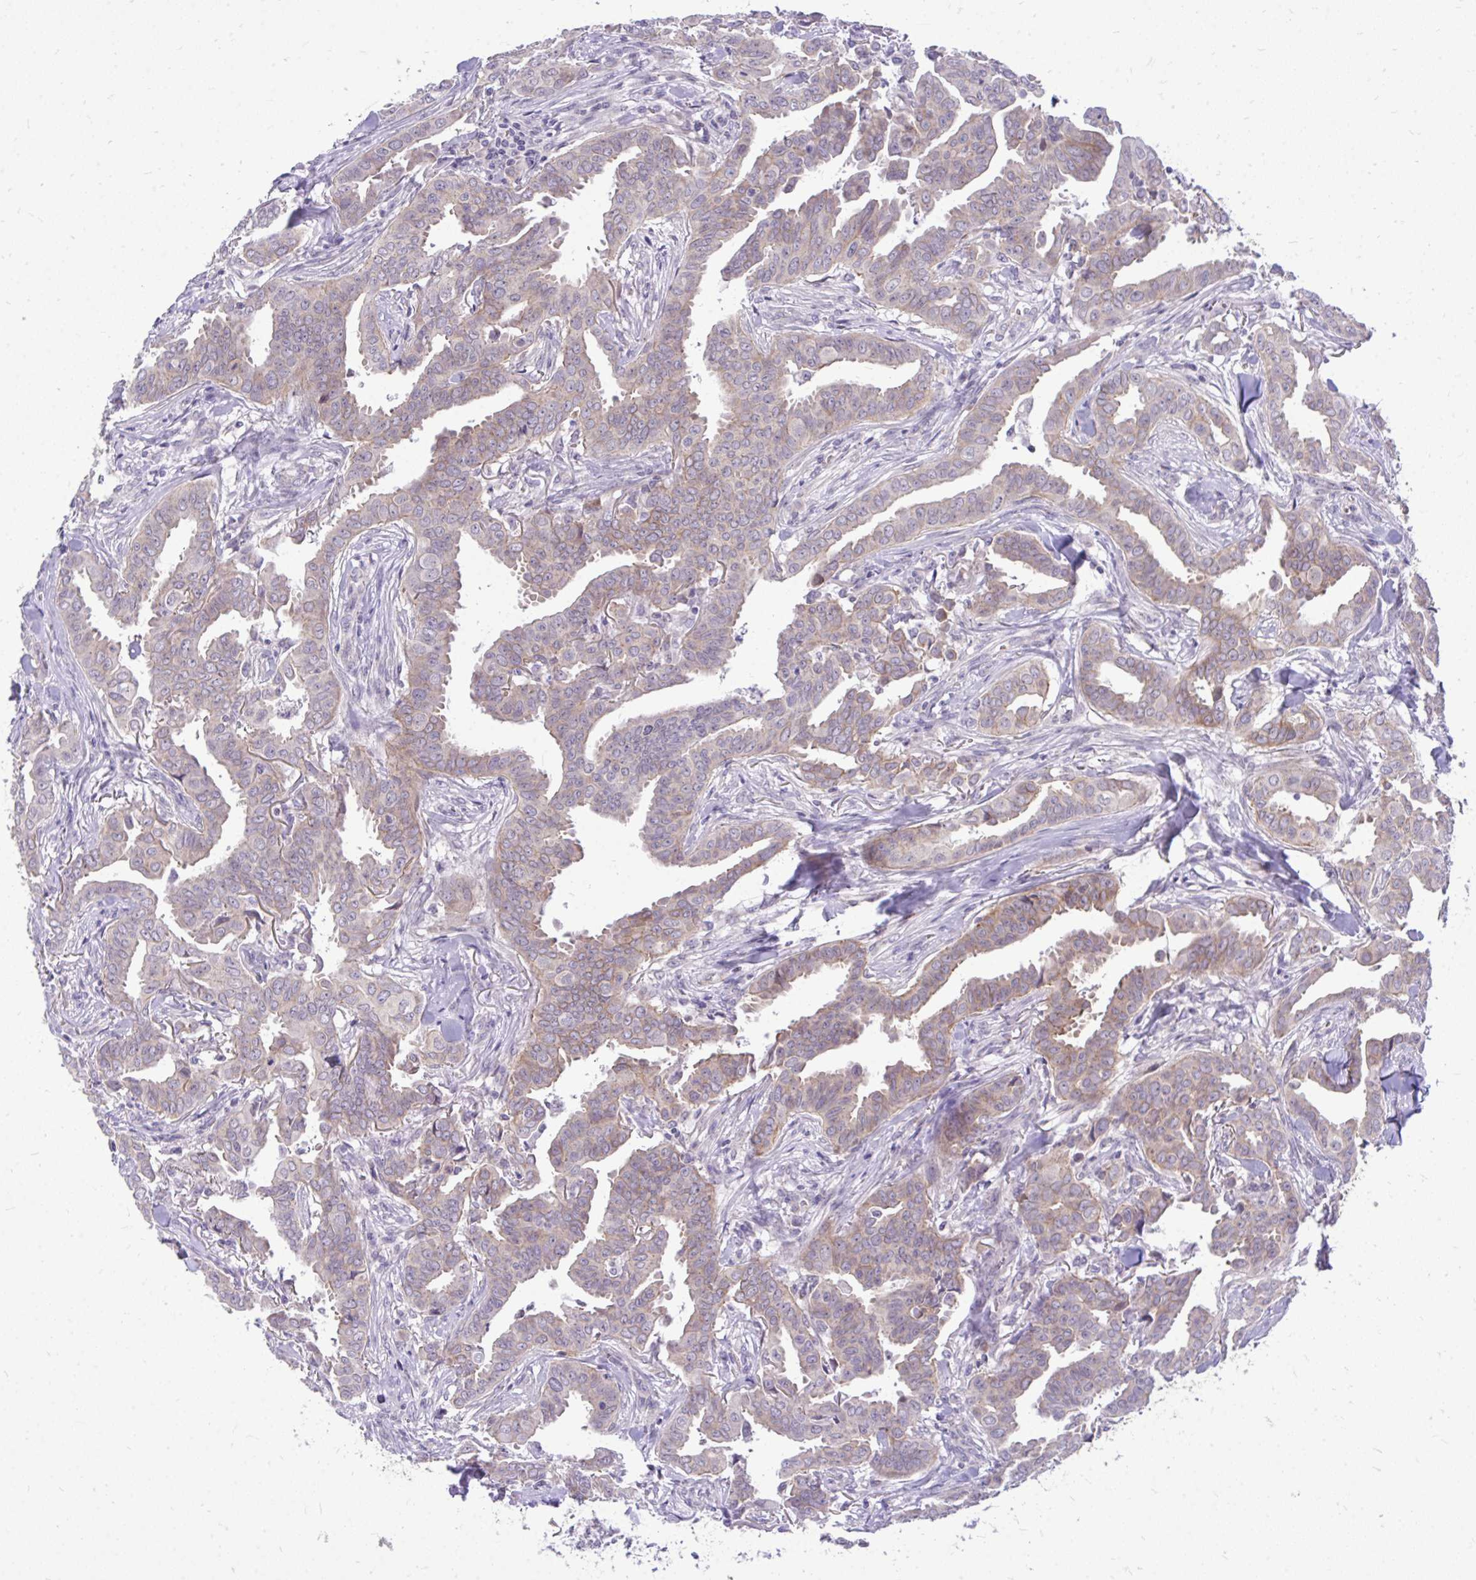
{"staining": {"intensity": "weak", "quantity": "<25%", "location": "cytoplasmic/membranous"}, "tissue": "breast cancer", "cell_type": "Tumor cells", "image_type": "cancer", "snomed": [{"axis": "morphology", "description": "Duct carcinoma"}, {"axis": "topography", "description": "Breast"}], "caption": "Human breast invasive ductal carcinoma stained for a protein using IHC exhibits no expression in tumor cells.", "gene": "SPTBN2", "patient": {"sex": "female", "age": 45}}